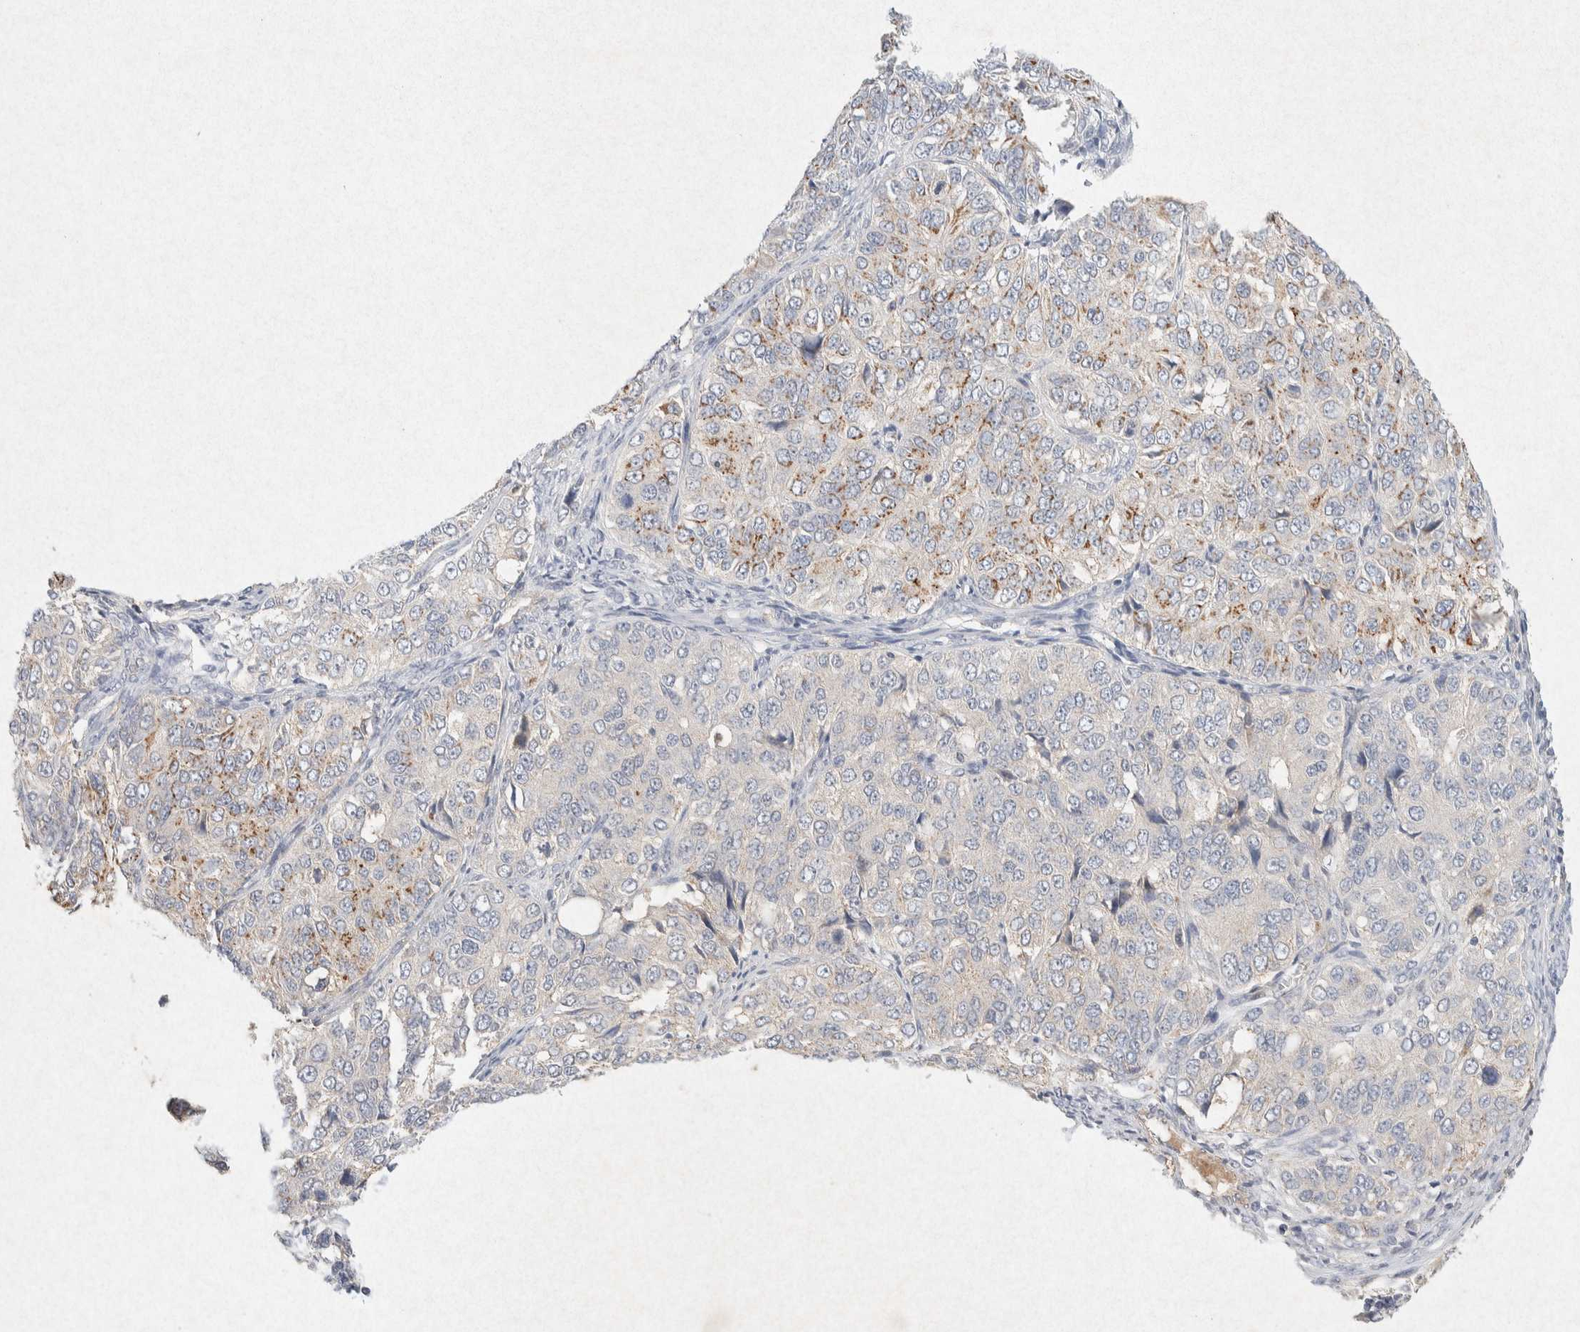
{"staining": {"intensity": "moderate", "quantity": "<25%", "location": "cytoplasmic/membranous"}, "tissue": "ovarian cancer", "cell_type": "Tumor cells", "image_type": "cancer", "snomed": [{"axis": "morphology", "description": "Carcinoma, endometroid"}, {"axis": "topography", "description": "Ovary"}], "caption": "A low amount of moderate cytoplasmic/membranous staining is seen in approximately <25% of tumor cells in ovarian endometroid carcinoma tissue. (Brightfield microscopy of DAB IHC at high magnification).", "gene": "GNAI1", "patient": {"sex": "female", "age": 51}}